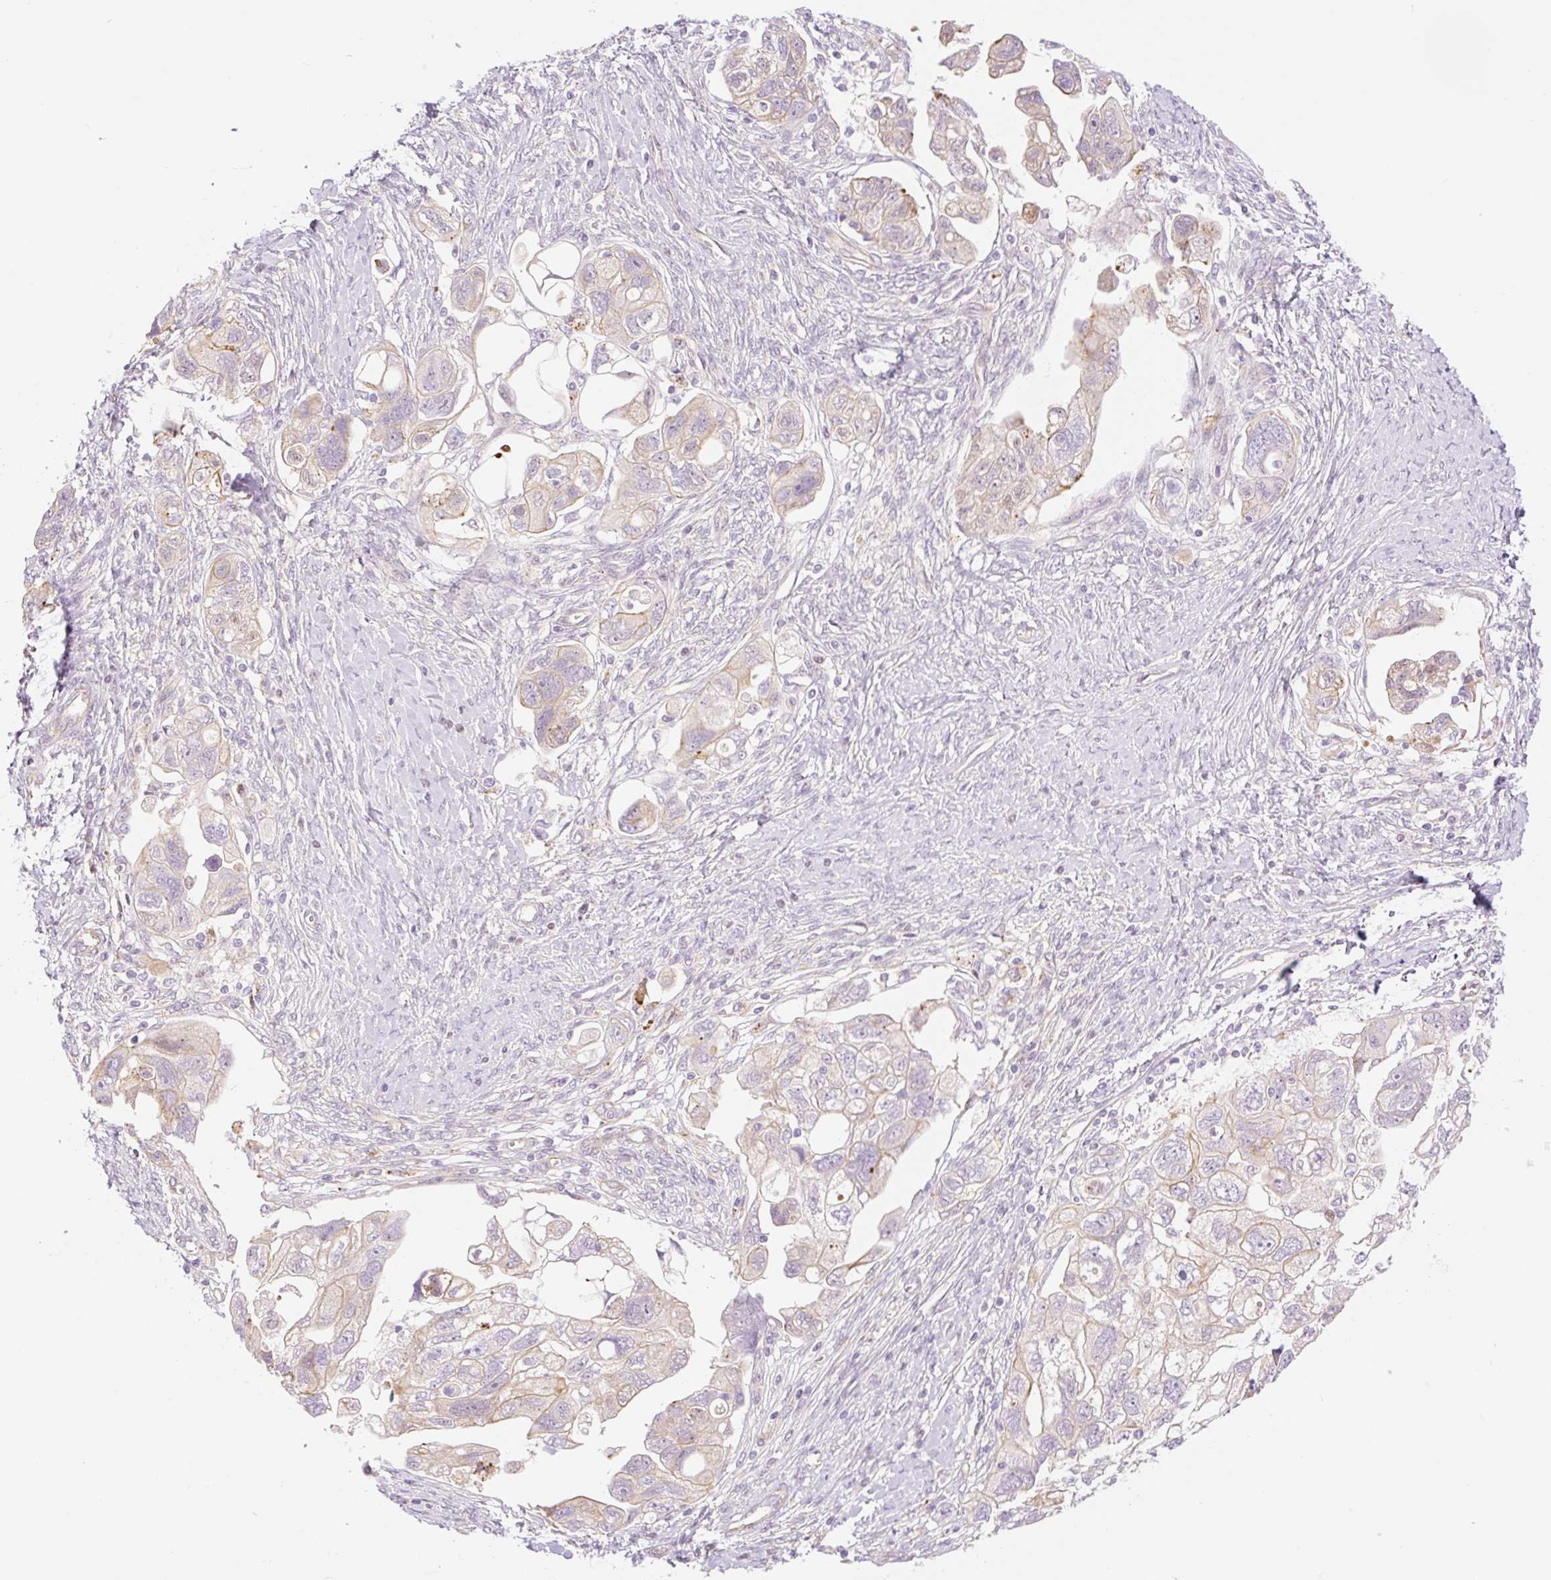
{"staining": {"intensity": "weak", "quantity": "25%-75%", "location": "cytoplasmic/membranous"}, "tissue": "ovarian cancer", "cell_type": "Tumor cells", "image_type": "cancer", "snomed": [{"axis": "morphology", "description": "Carcinoma, NOS"}, {"axis": "morphology", "description": "Cystadenocarcinoma, serous, NOS"}, {"axis": "topography", "description": "Ovary"}], "caption": "Immunohistochemical staining of ovarian cancer demonstrates low levels of weak cytoplasmic/membranous protein expression in approximately 25%-75% of tumor cells. (Stains: DAB in brown, nuclei in blue, Microscopy: brightfield microscopy at high magnification).", "gene": "NLRP5", "patient": {"sex": "female", "age": 69}}